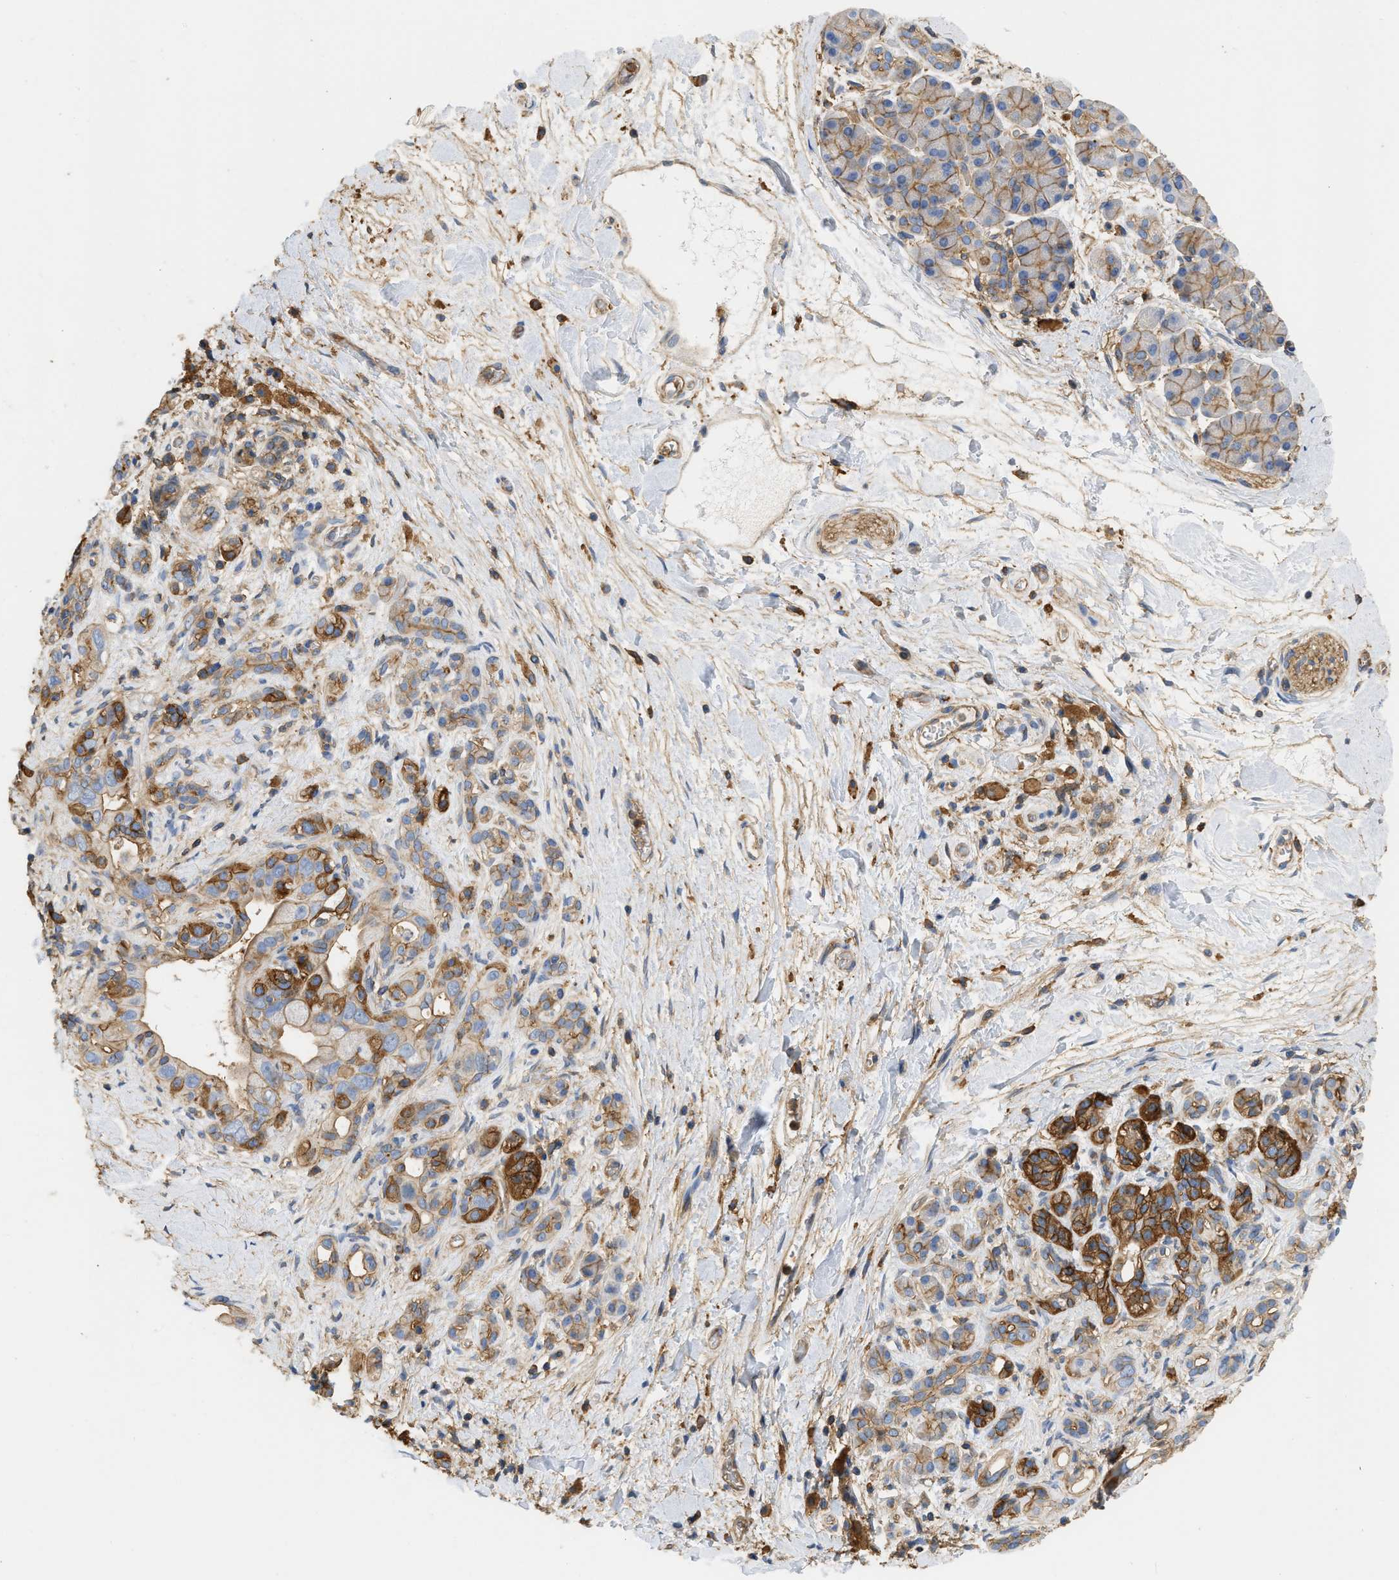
{"staining": {"intensity": "moderate", "quantity": ">75%", "location": "cytoplasmic/membranous"}, "tissue": "pancreatic cancer", "cell_type": "Tumor cells", "image_type": "cancer", "snomed": [{"axis": "morphology", "description": "Adenocarcinoma, NOS"}, {"axis": "topography", "description": "Pancreas"}], "caption": "High-magnification brightfield microscopy of pancreatic cancer (adenocarcinoma) stained with DAB (3,3'-diaminobenzidine) (brown) and counterstained with hematoxylin (blue). tumor cells exhibit moderate cytoplasmic/membranous staining is identified in about>75% of cells. Immunohistochemistry stains the protein in brown and the nuclei are stained blue.", "gene": "GNB4", "patient": {"sex": "male", "age": 55}}